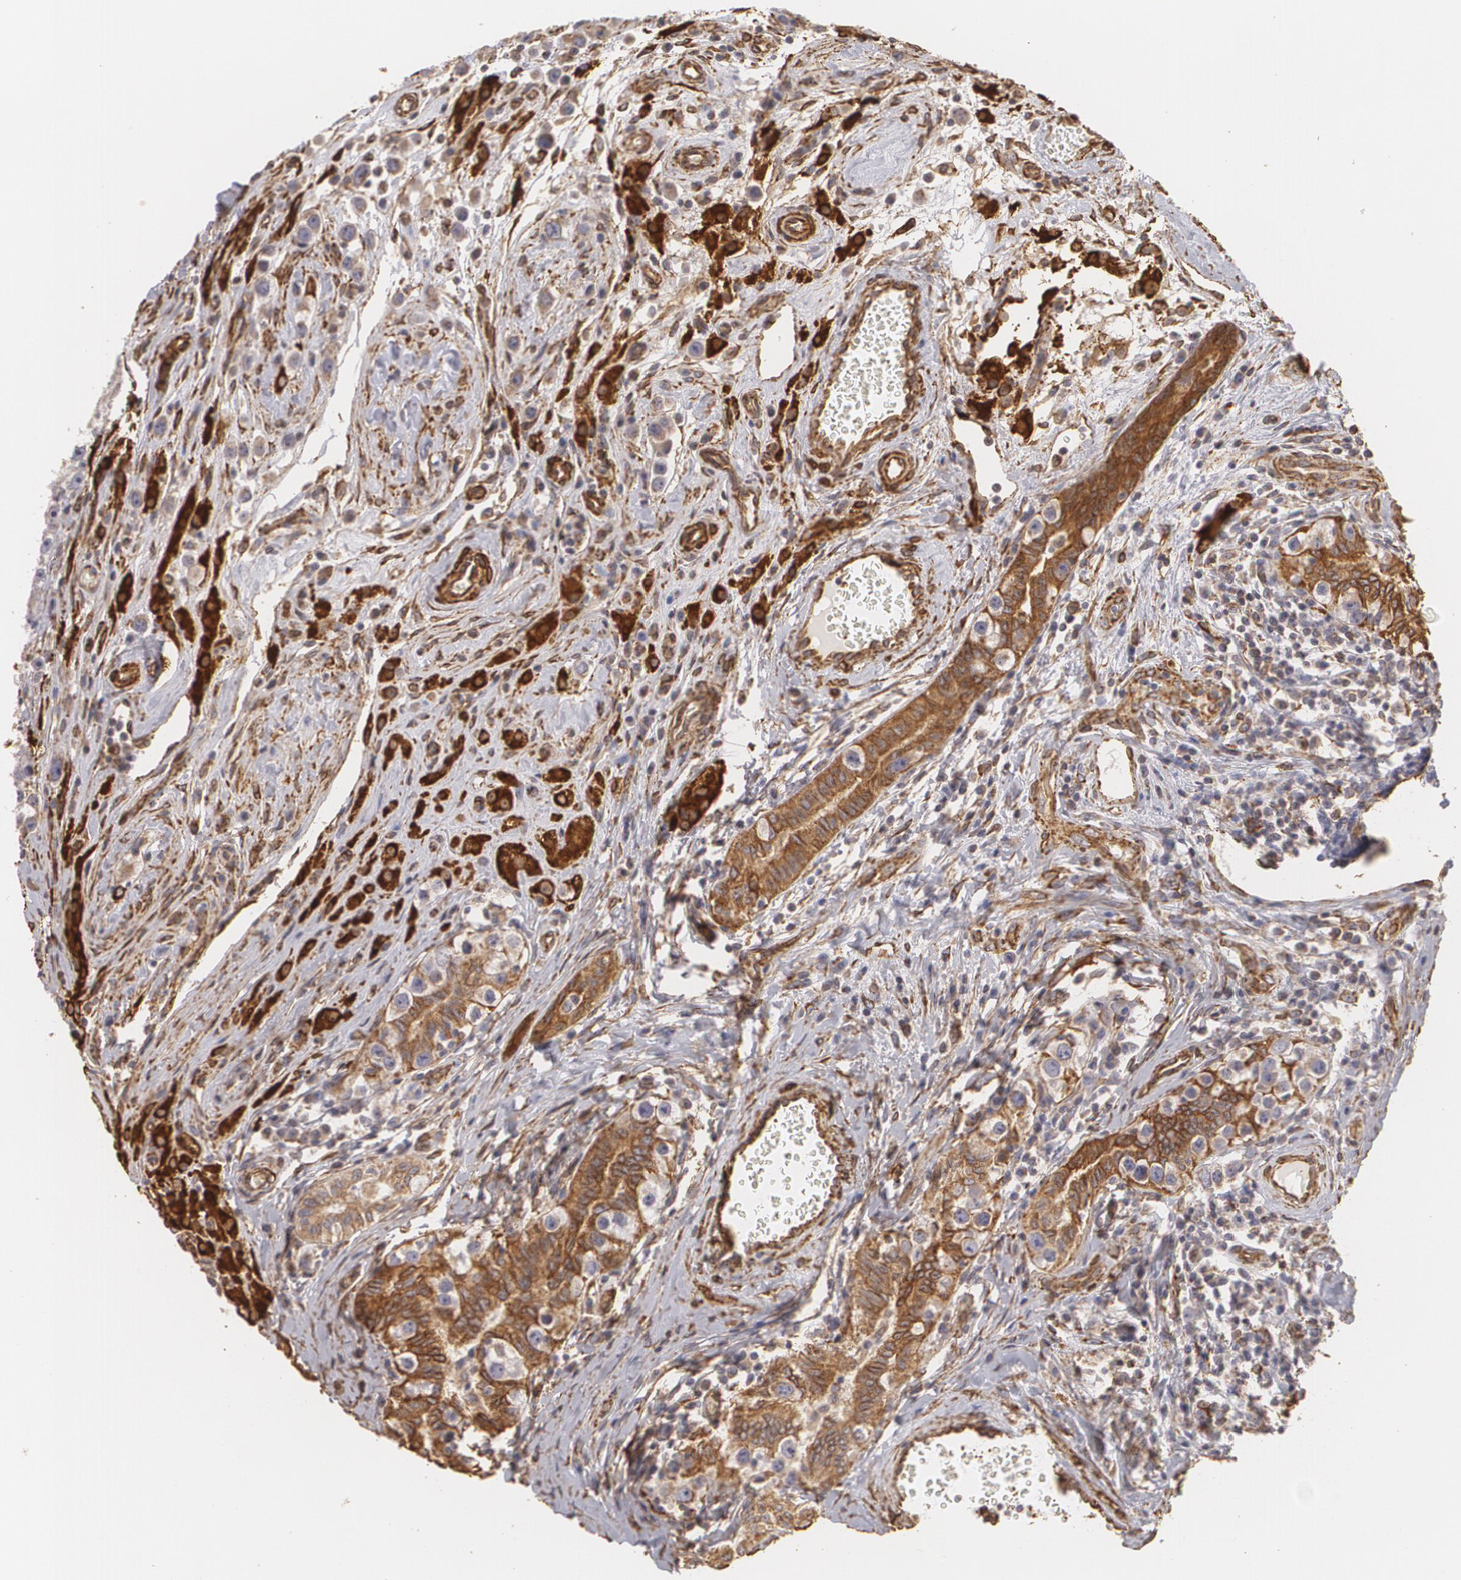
{"staining": {"intensity": "strong", "quantity": "25%-75%", "location": "cytoplasmic/membranous"}, "tissue": "testis cancer", "cell_type": "Tumor cells", "image_type": "cancer", "snomed": [{"axis": "morphology", "description": "Seminoma, NOS"}, {"axis": "topography", "description": "Testis"}], "caption": "Immunohistochemistry (IHC) staining of seminoma (testis), which shows high levels of strong cytoplasmic/membranous staining in about 25%-75% of tumor cells indicating strong cytoplasmic/membranous protein expression. The staining was performed using DAB (brown) for protein detection and nuclei were counterstained in hematoxylin (blue).", "gene": "CYB5R3", "patient": {"sex": "male", "age": 32}}